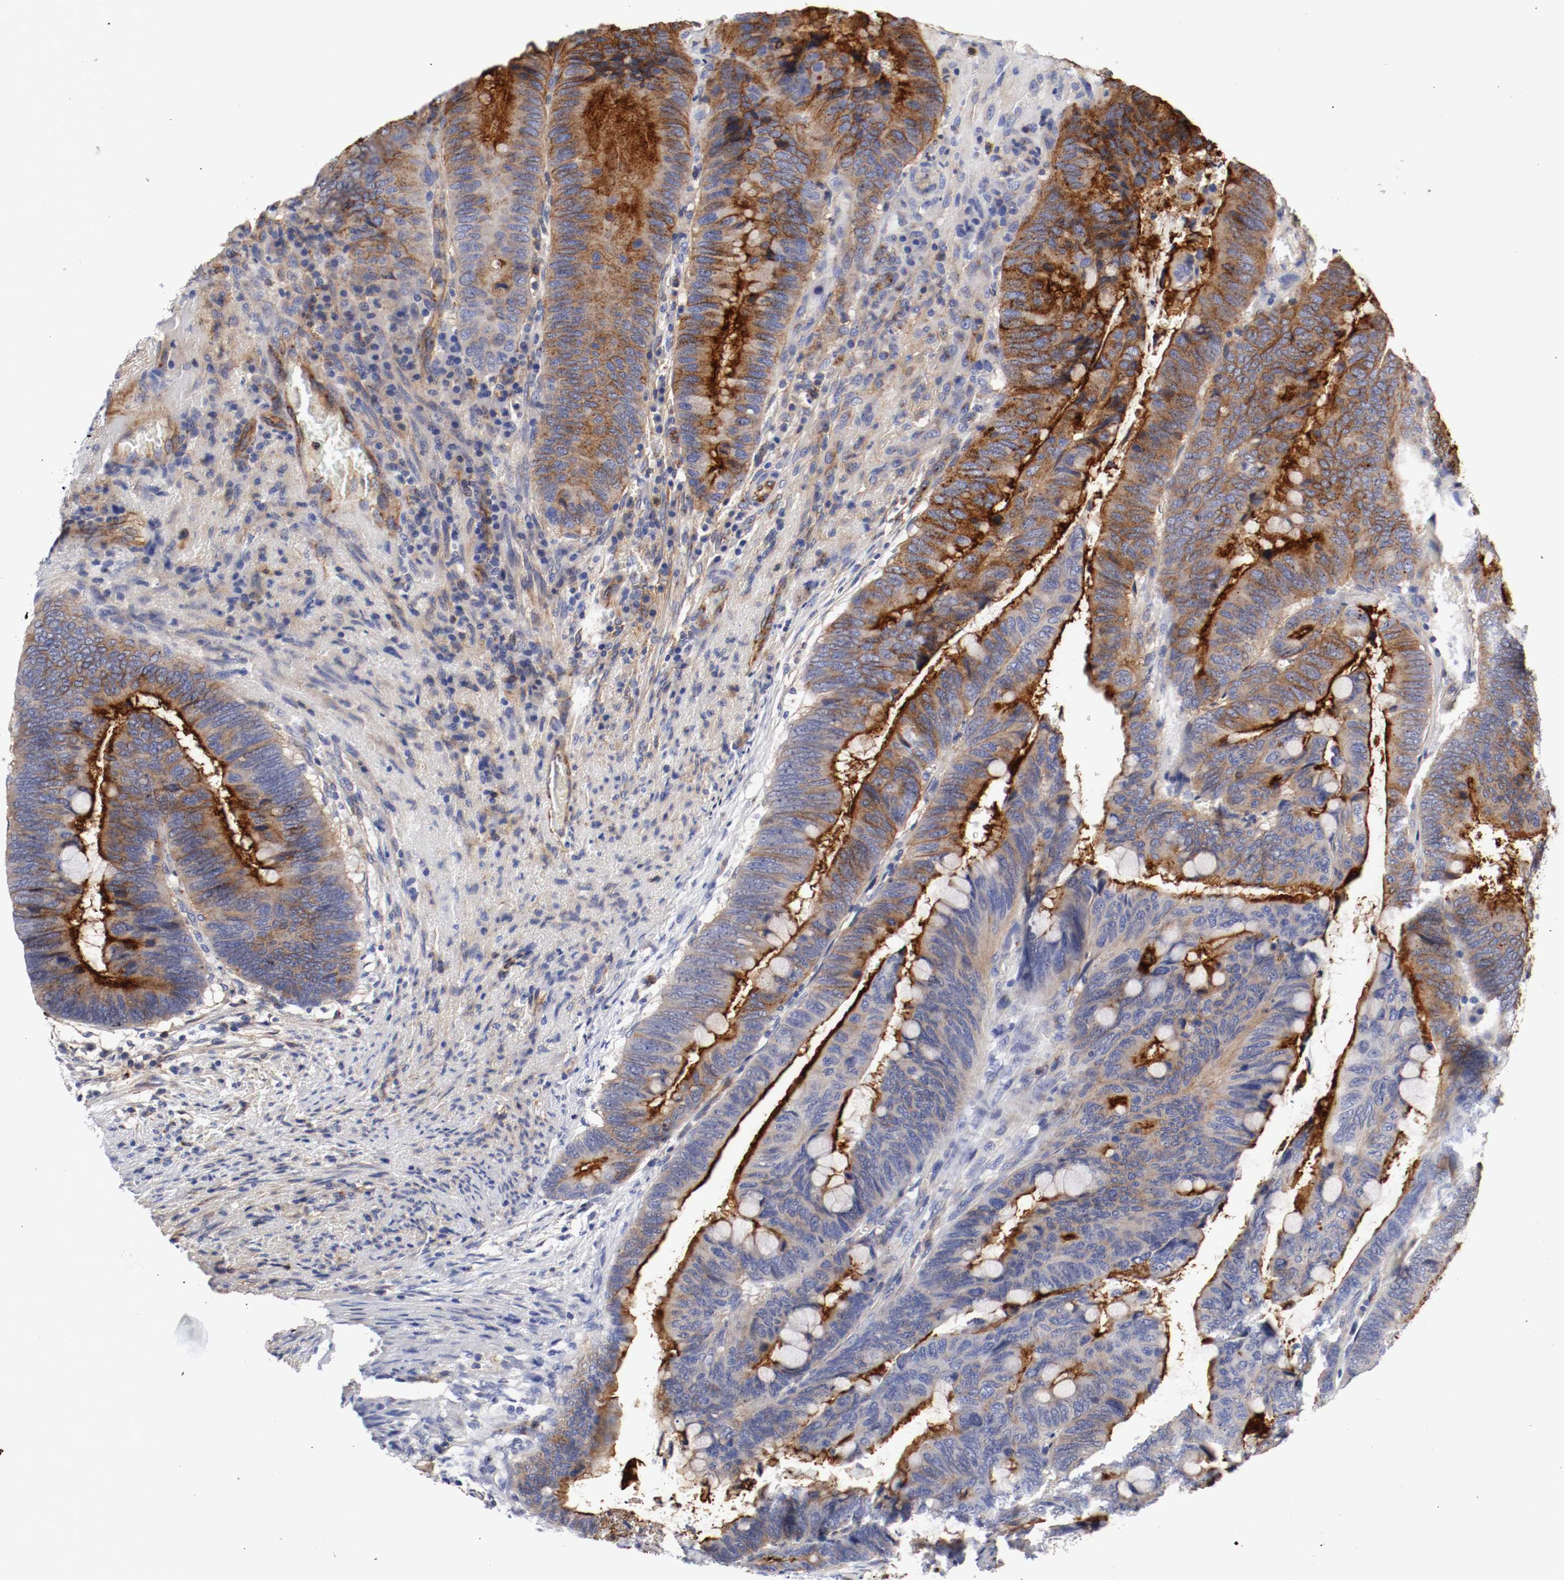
{"staining": {"intensity": "strong", "quantity": "25%-75%", "location": "cytoplasmic/membranous"}, "tissue": "colorectal cancer", "cell_type": "Tumor cells", "image_type": "cancer", "snomed": [{"axis": "morphology", "description": "Normal tissue, NOS"}, {"axis": "morphology", "description": "Adenocarcinoma, NOS"}, {"axis": "topography", "description": "Rectum"}, {"axis": "topography", "description": "Peripheral nerve tissue"}], "caption": "Colorectal adenocarcinoma stained with IHC shows strong cytoplasmic/membranous positivity in about 25%-75% of tumor cells.", "gene": "IFITM1", "patient": {"sex": "male", "age": 92}}